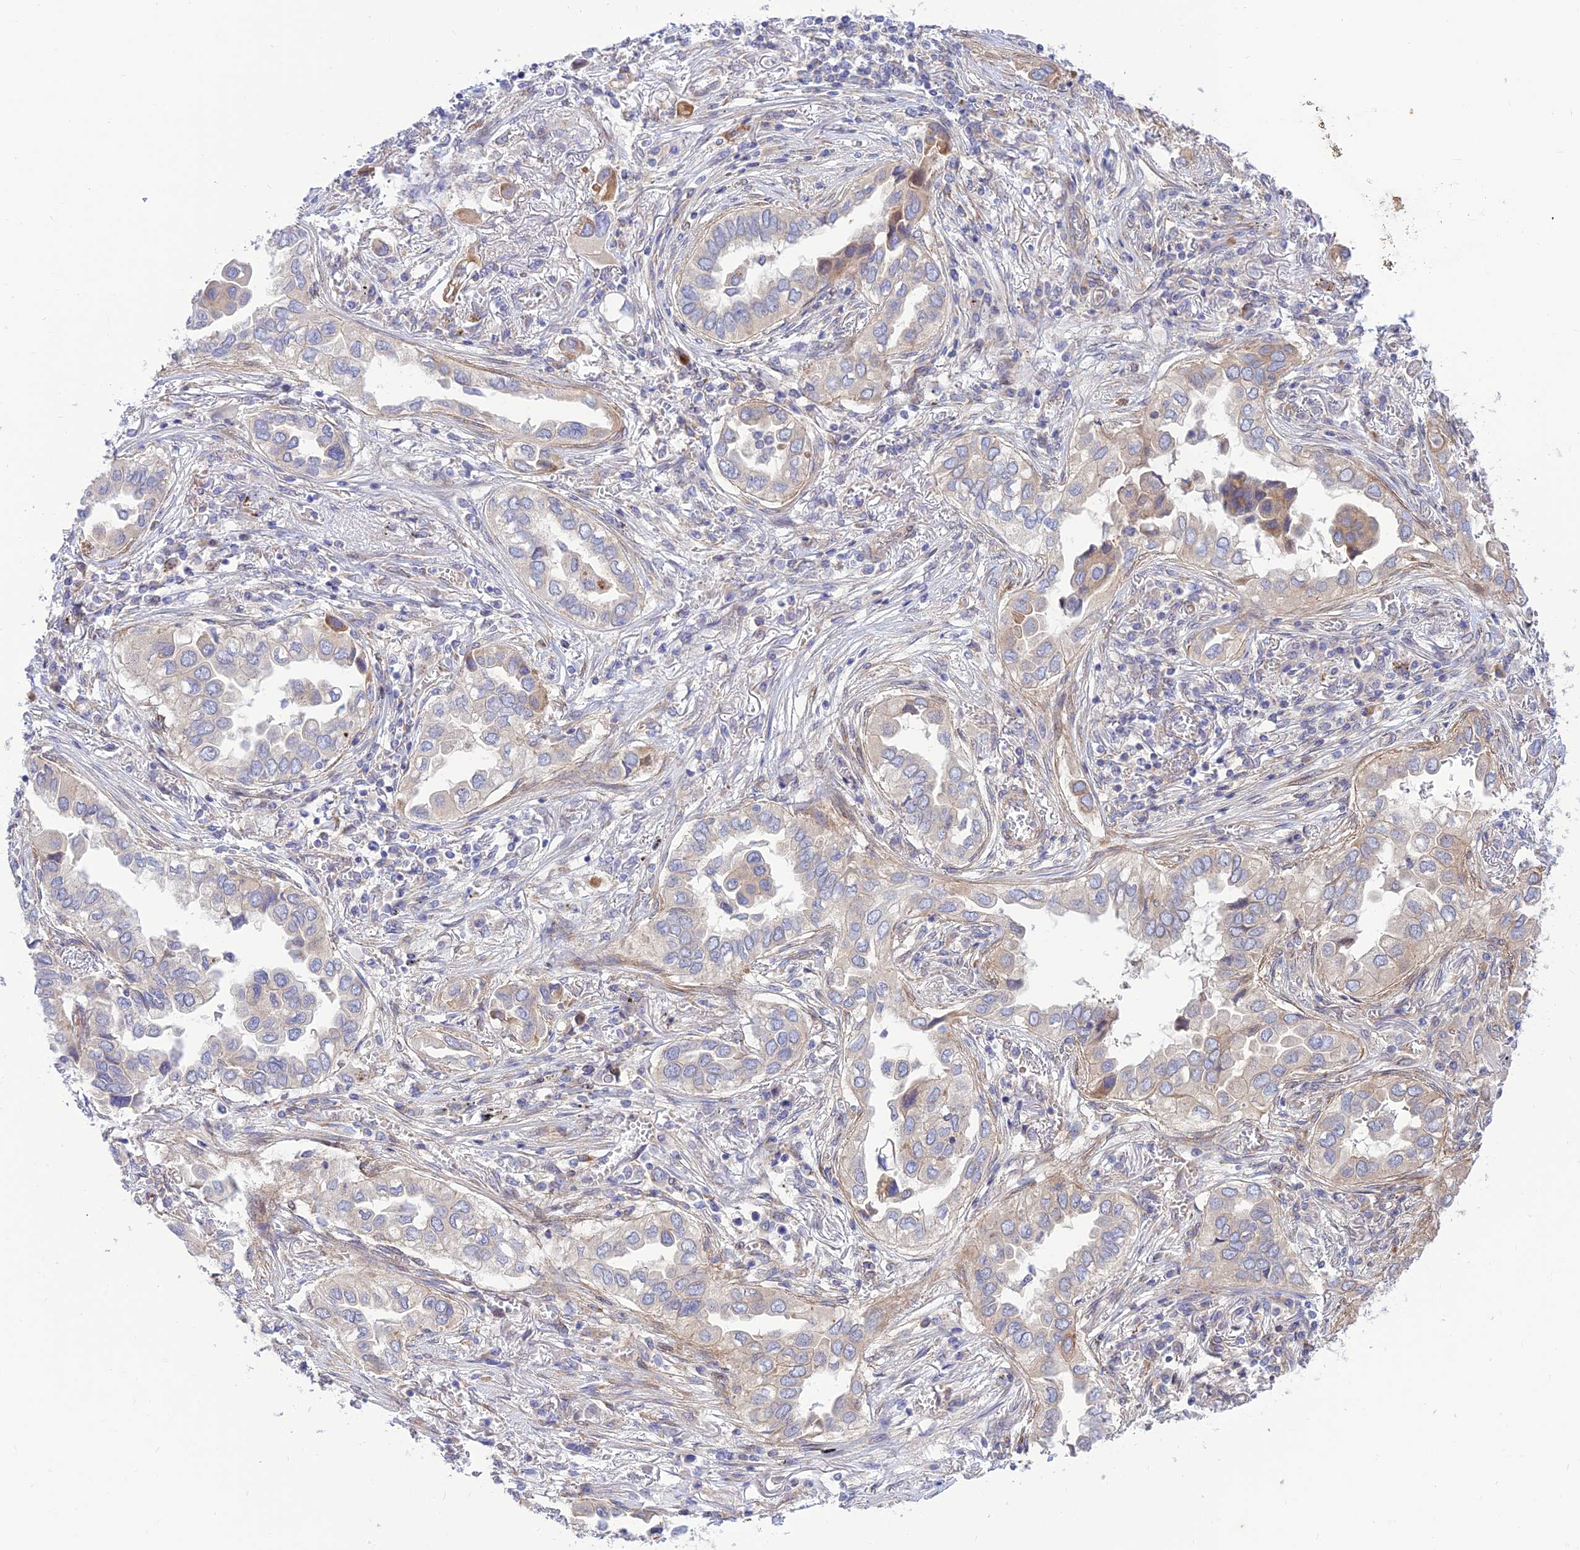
{"staining": {"intensity": "moderate", "quantity": "<25%", "location": "cytoplasmic/membranous"}, "tissue": "lung cancer", "cell_type": "Tumor cells", "image_type": "cancer", "snomed": [{"axis": "morphology", "description": "Adenocarcinoma, NOS"}, {"axis": "topography", "description": "Lung"}], "caption": "Adenocarcinoma (lung) was stained to show a protein in brown. There is low levels of moderate cytoplasmic/membranous positivity in about <25% of tumor cells.", "gene": "KCNAB1", "patient": {"sex": "female", "age": 76}}